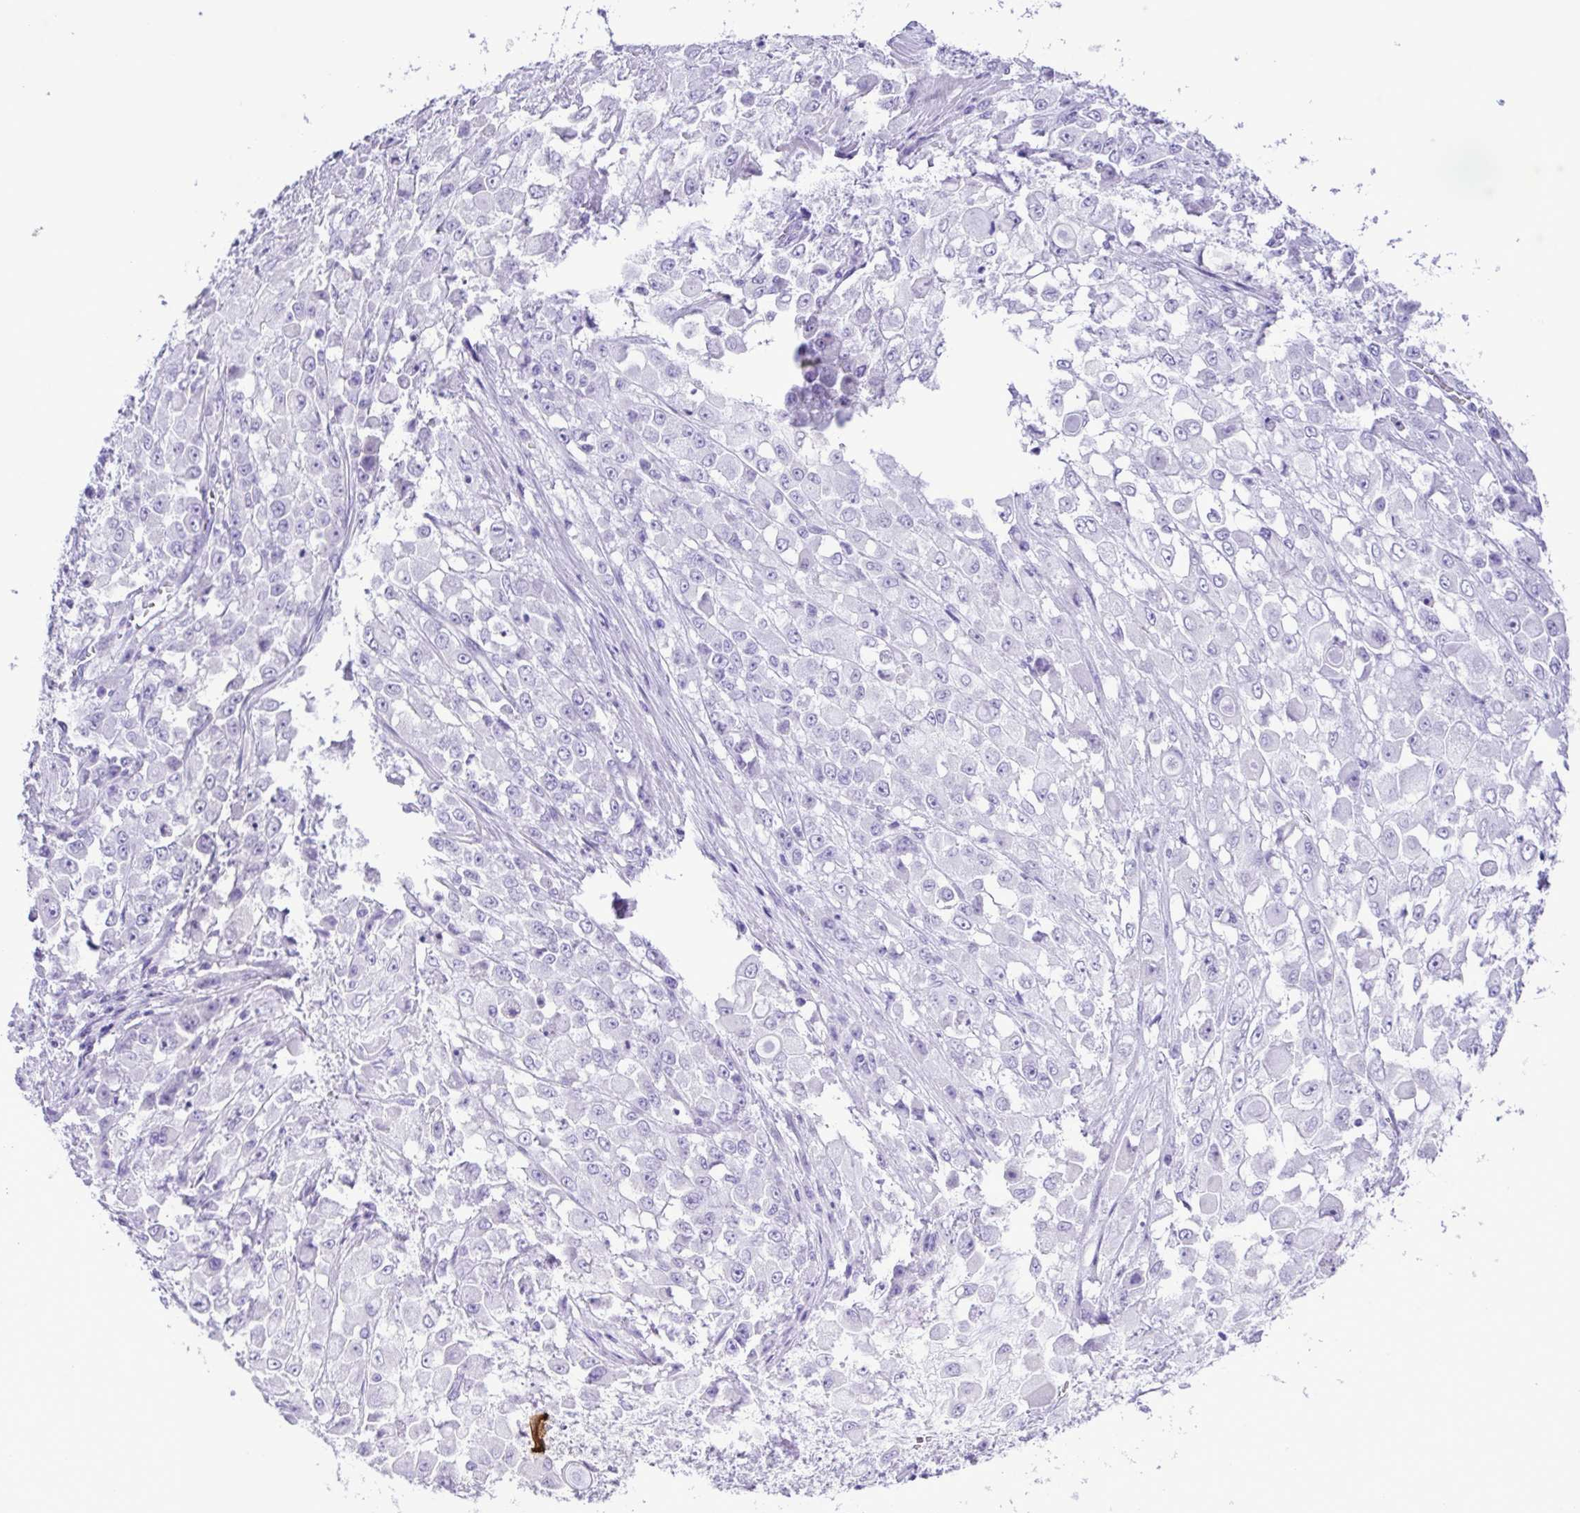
{"staining": {"intensity": "negative", "quantity": "none", "location": "none"}, "tissue": "stomach cancer", "cell_type": "Tumor cells", "image_type": "cancer", "snomed": [{"axis": "morphology", "description": "Adenocarcinoma, NOS"}, {"axis": "topography", "description": "Stomach"}], "caption": "The micrograph exhibits no staining of tumor cells in stomach cancer.", "gene": "CASP14", "patient": {"sex": "female", "age": 76}}